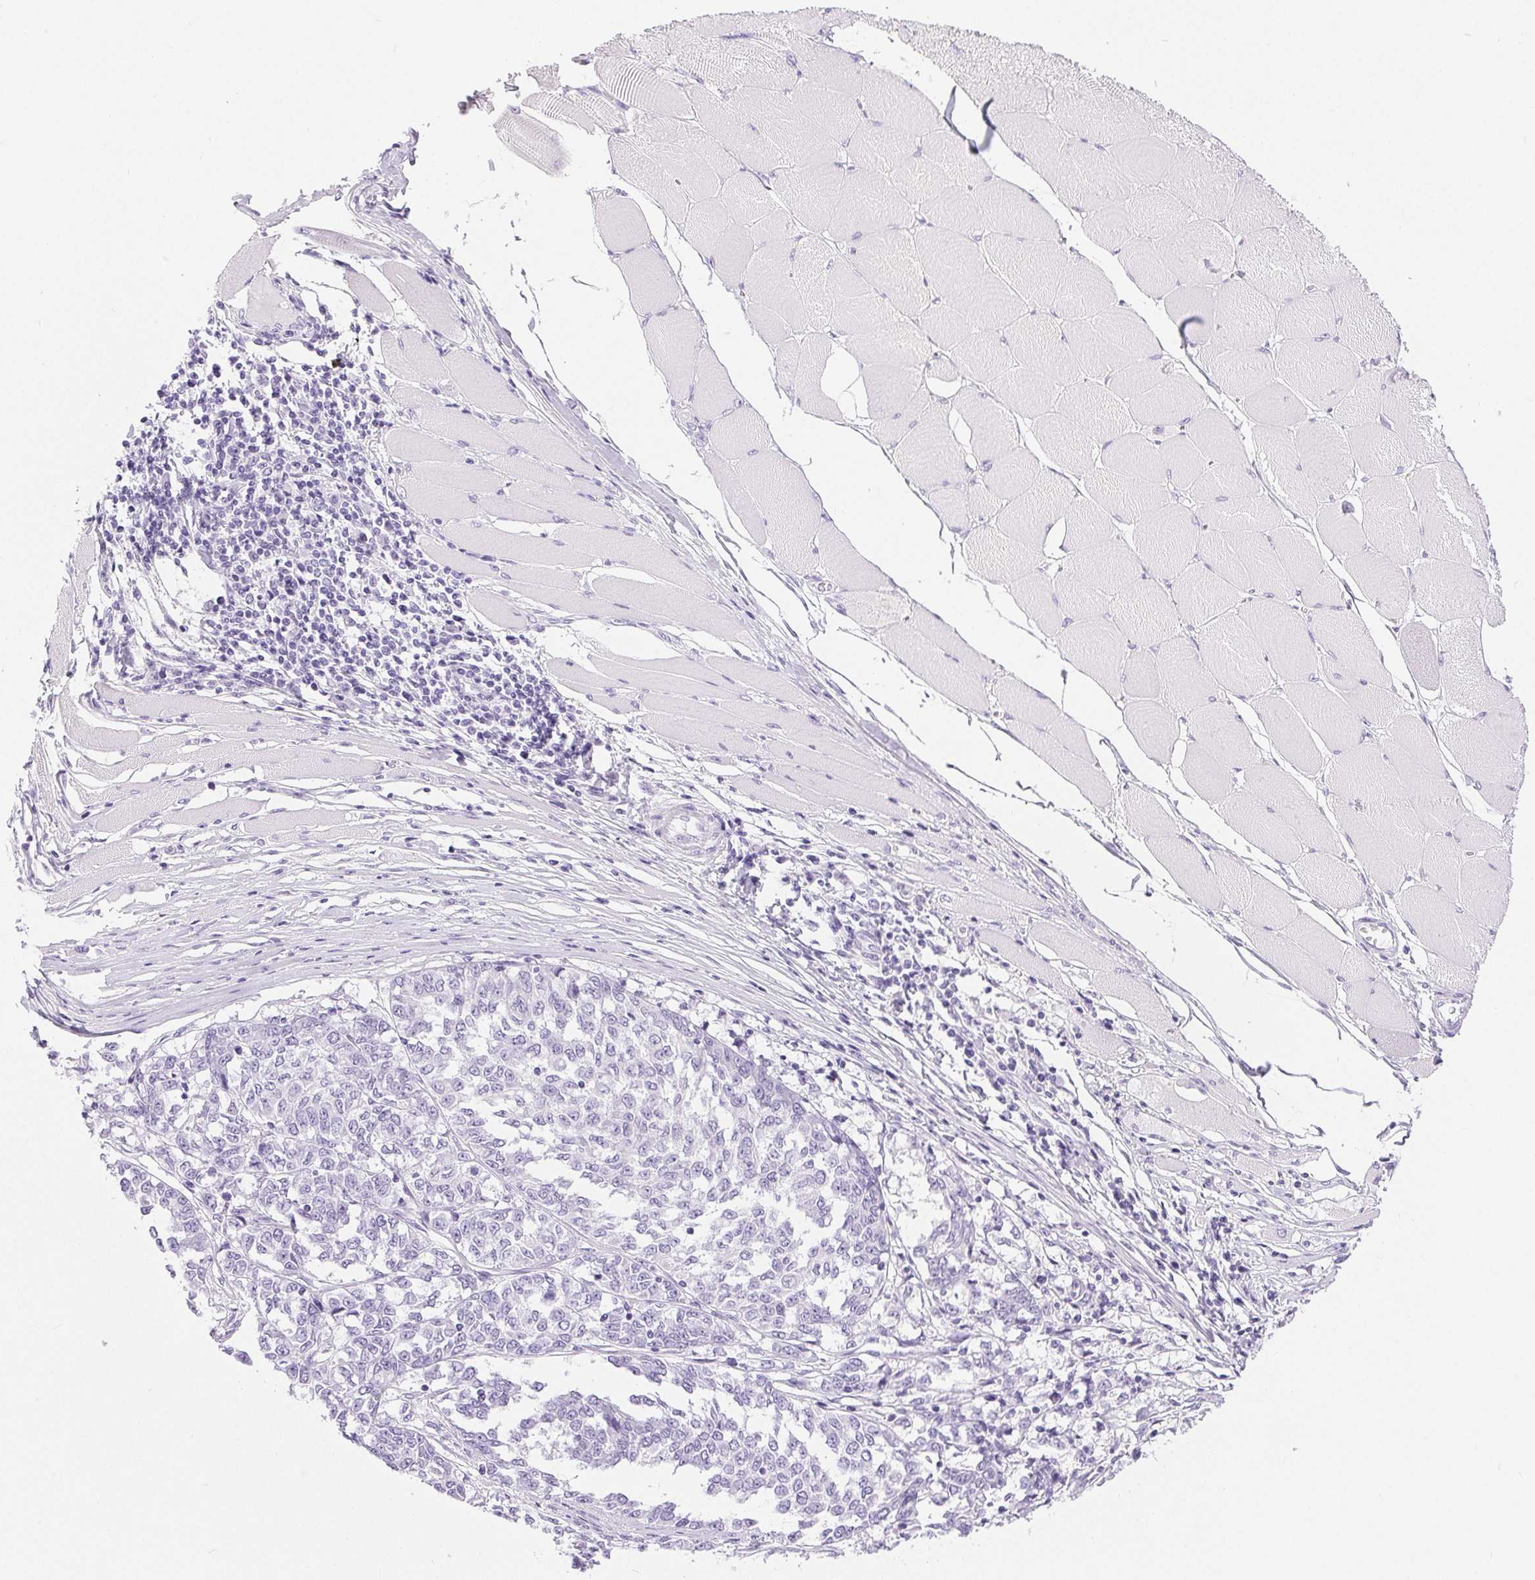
{"staining": {"intensity": "negative", "quantity": "none", "location": "none"}, "tissue": "melanoma", "cell_type": "Tumor cells", "image_type": "cancer", "snomed": [{"axis": "morphology", "description": "Malignant melanoma, NOS"}, {"axis": "topography", "description": "Skin"}], "caption": "IHC histopathology image of human malignant melanoma stained for a protein (brown), which demonstrates no staining in tumor cells.", "gene": "XDH", "patient": {"sex": "female", "age": 72}}